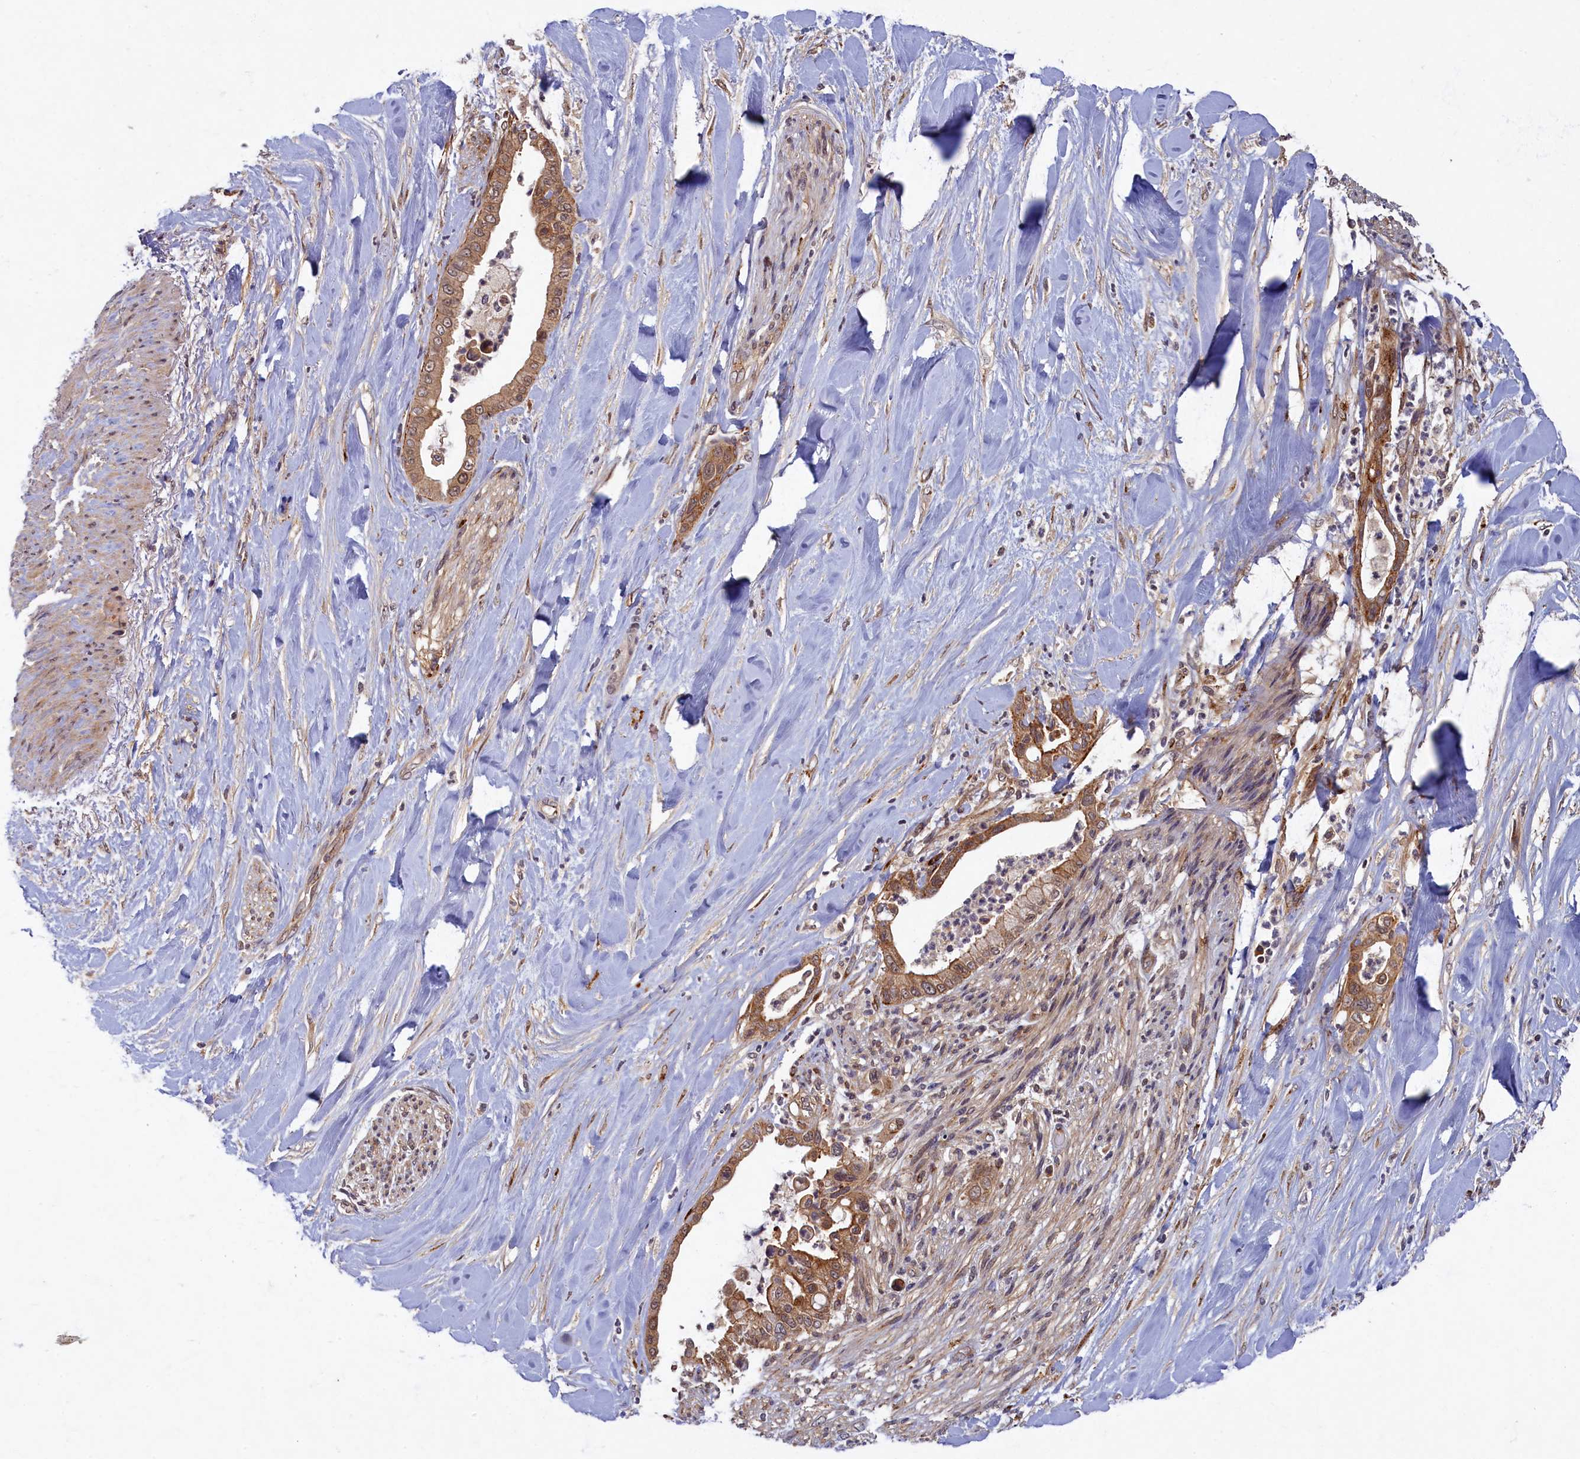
{"staining": {"intensity": "moderate", "quantity": ">75%", "location": "cytoplasmic/membranous"}, "tissue": "liver cancer", "cell_type": "Tumor cells", "image_type": "cancer", "snomed": [{"axis": "morphology", "description": "Cholangiocarcinoma"}, {"axis": "topography", "description": "Liver"}], "caption": "This is an image of immunohistochemistry staining of liver cancer, which shows moderate positivity in the cytoplasmic/membranous of tumor cells.", "gene": "BICD1", "patient": {"sex": "female", "age": 54}}